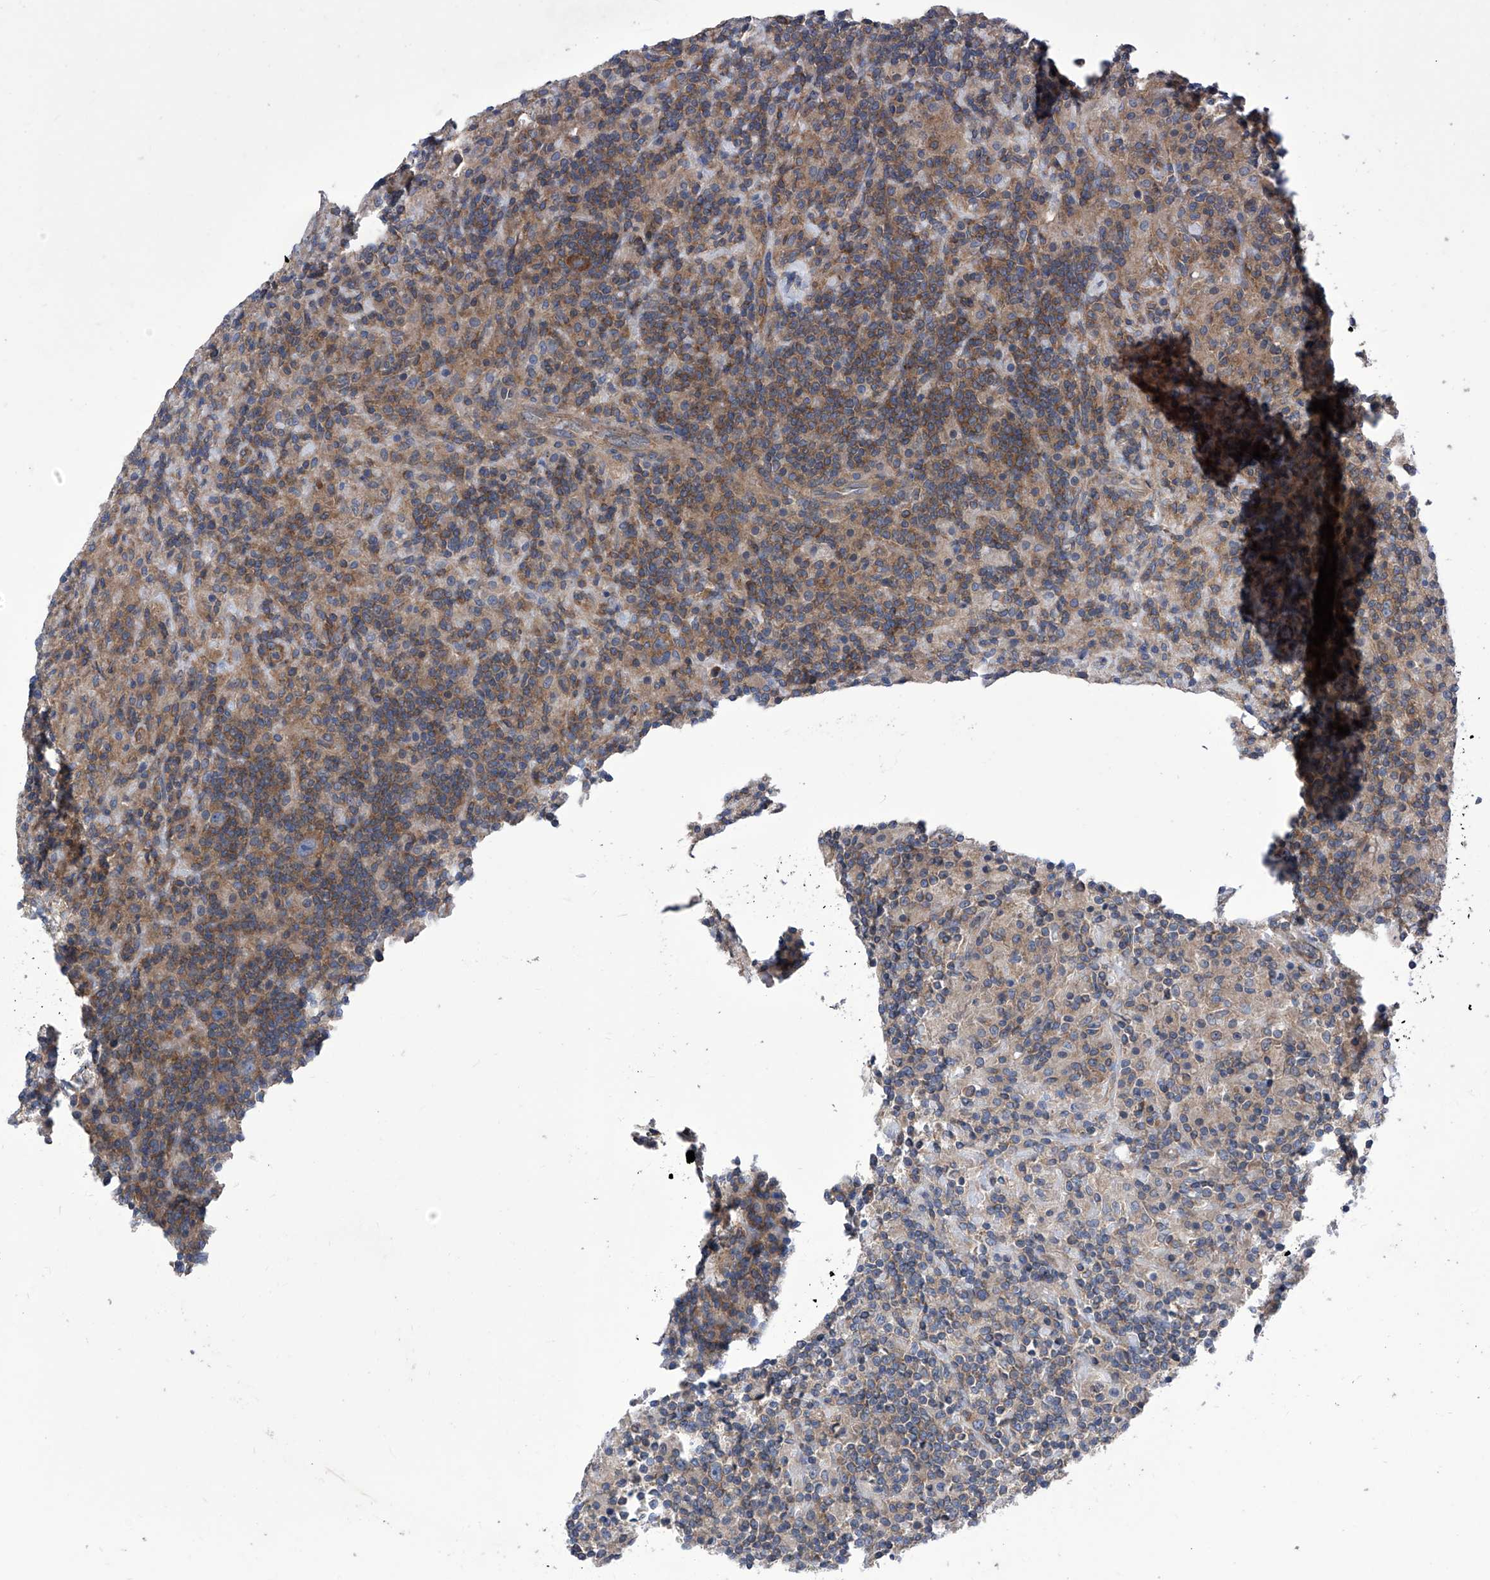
{"staining": {"intensity": "moderate", "quantity": "25%-75%", "location": "cytoplasmic/membranous"}, "tissue": "lymphoma", "cell_type": "Tumor cells", "image_type": "cancer", "snomed": [{"axis": "morphology", "description": "Hodgkin's disease, NOS"}, {"axis": "topography", "description": "Lymph node"}], "caption": "Immunohistochemistry micrograph of lymphoma stained for a protein (brown), which exhibits medium levels of moderate cytoplasmic/membranous expression in about 25%-75% of tumor cells.", "gene": "TJAP1", "patient": {"sex": "male", "age": 70}}